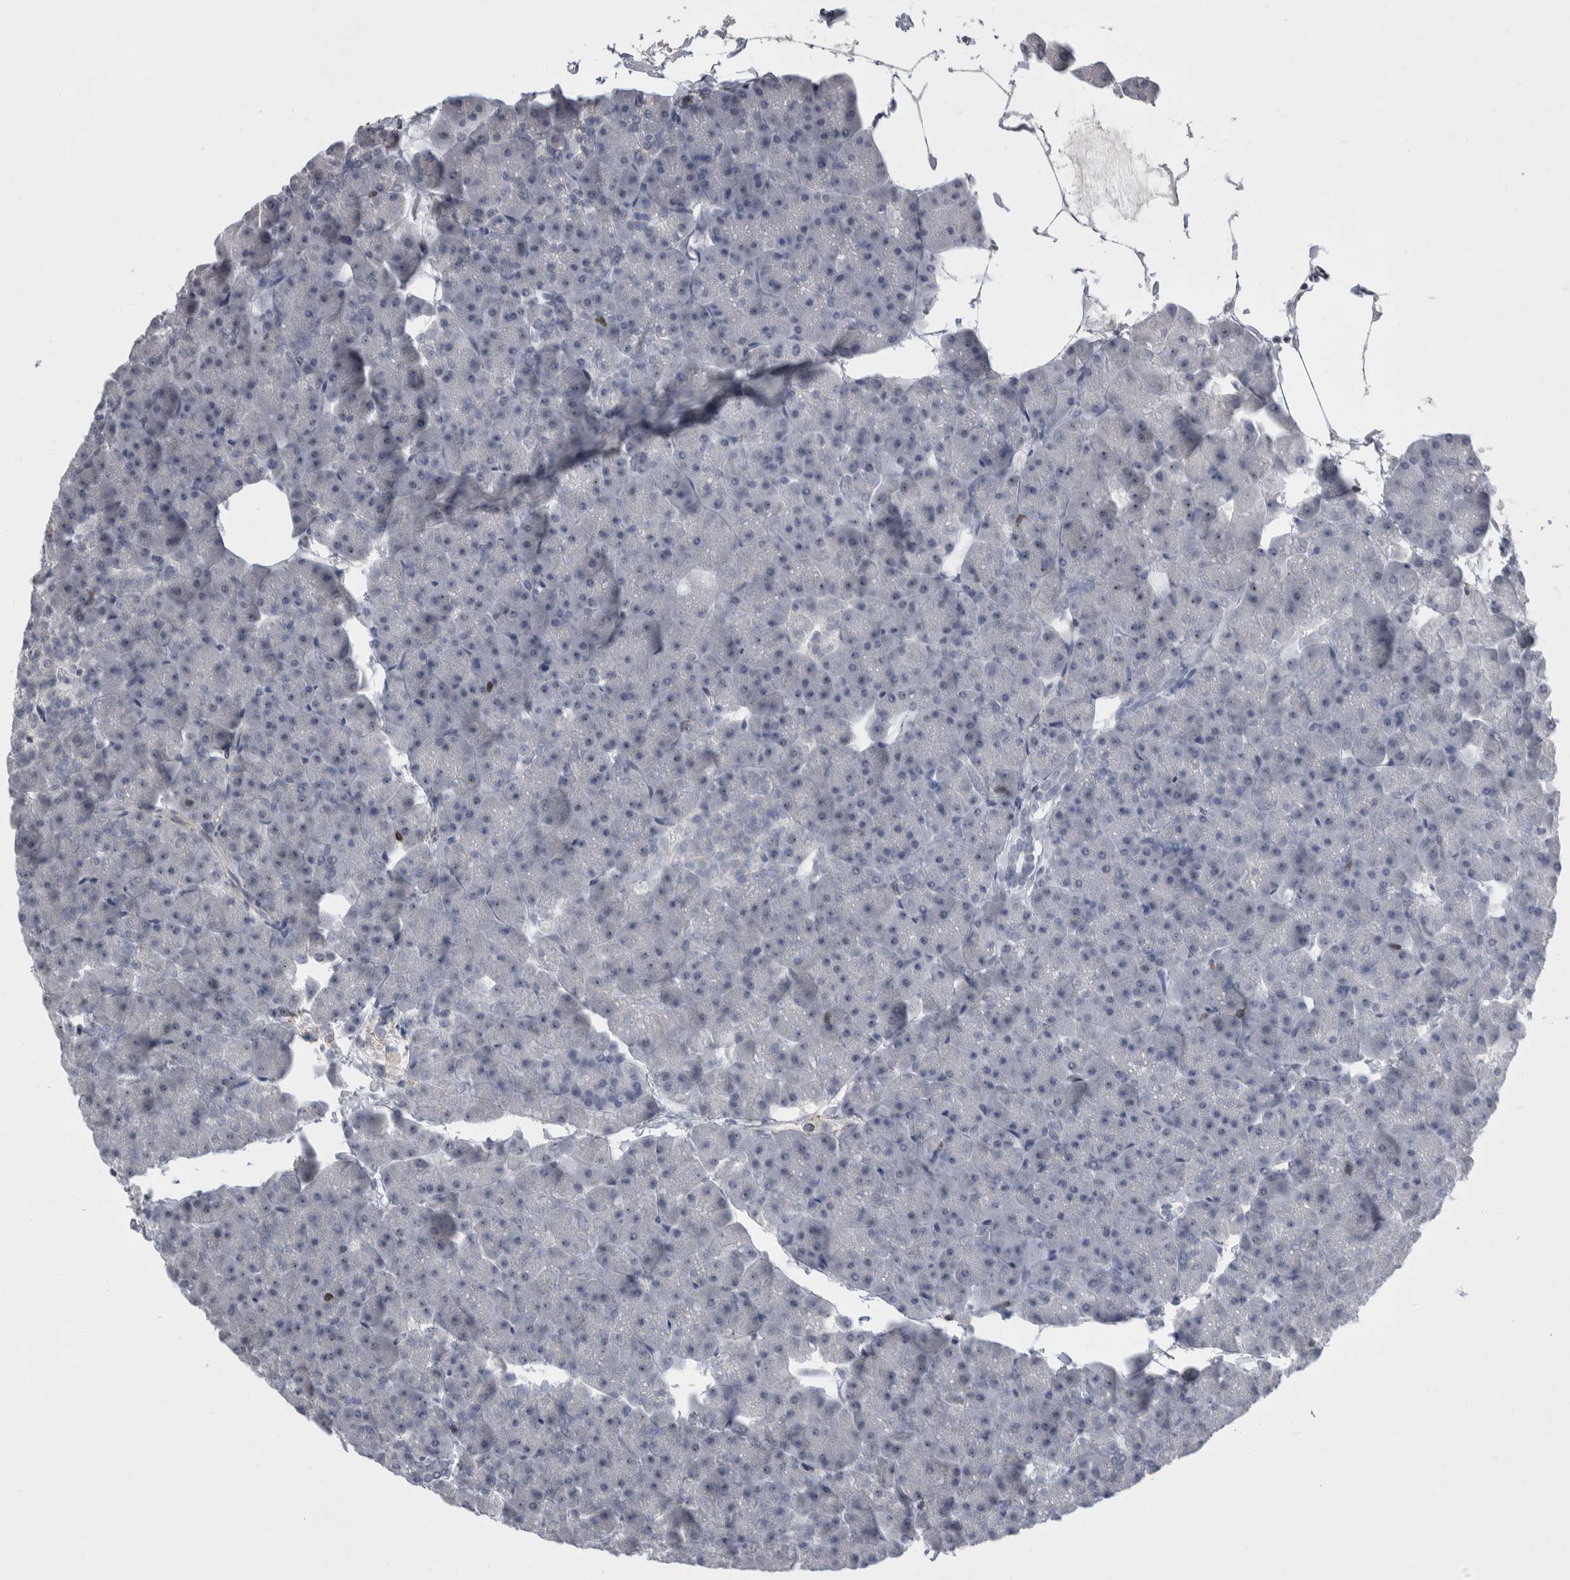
{"staining": {"intensity": "negative", "quantity": "none", "location": "none"}, "tissue": "pancreas", "cell_type": "Exocrine glandular cells", "image_type": "normal", "snomed": [{"axis": "morphology", "description": "Normal tissue, NOS"}, {"axis": "topography", "description": "Pancreas"}], "caption": "Immunohistochemistry (IHC) histopathology image of normal pancreas: pancreas stained with DAB (3,3'-diaminobenzidine) exhibits no significant protein expression in exocrine glandular cells.", "gene": "CEP295NL", "patient": {"sex": "male", "age": 35}}